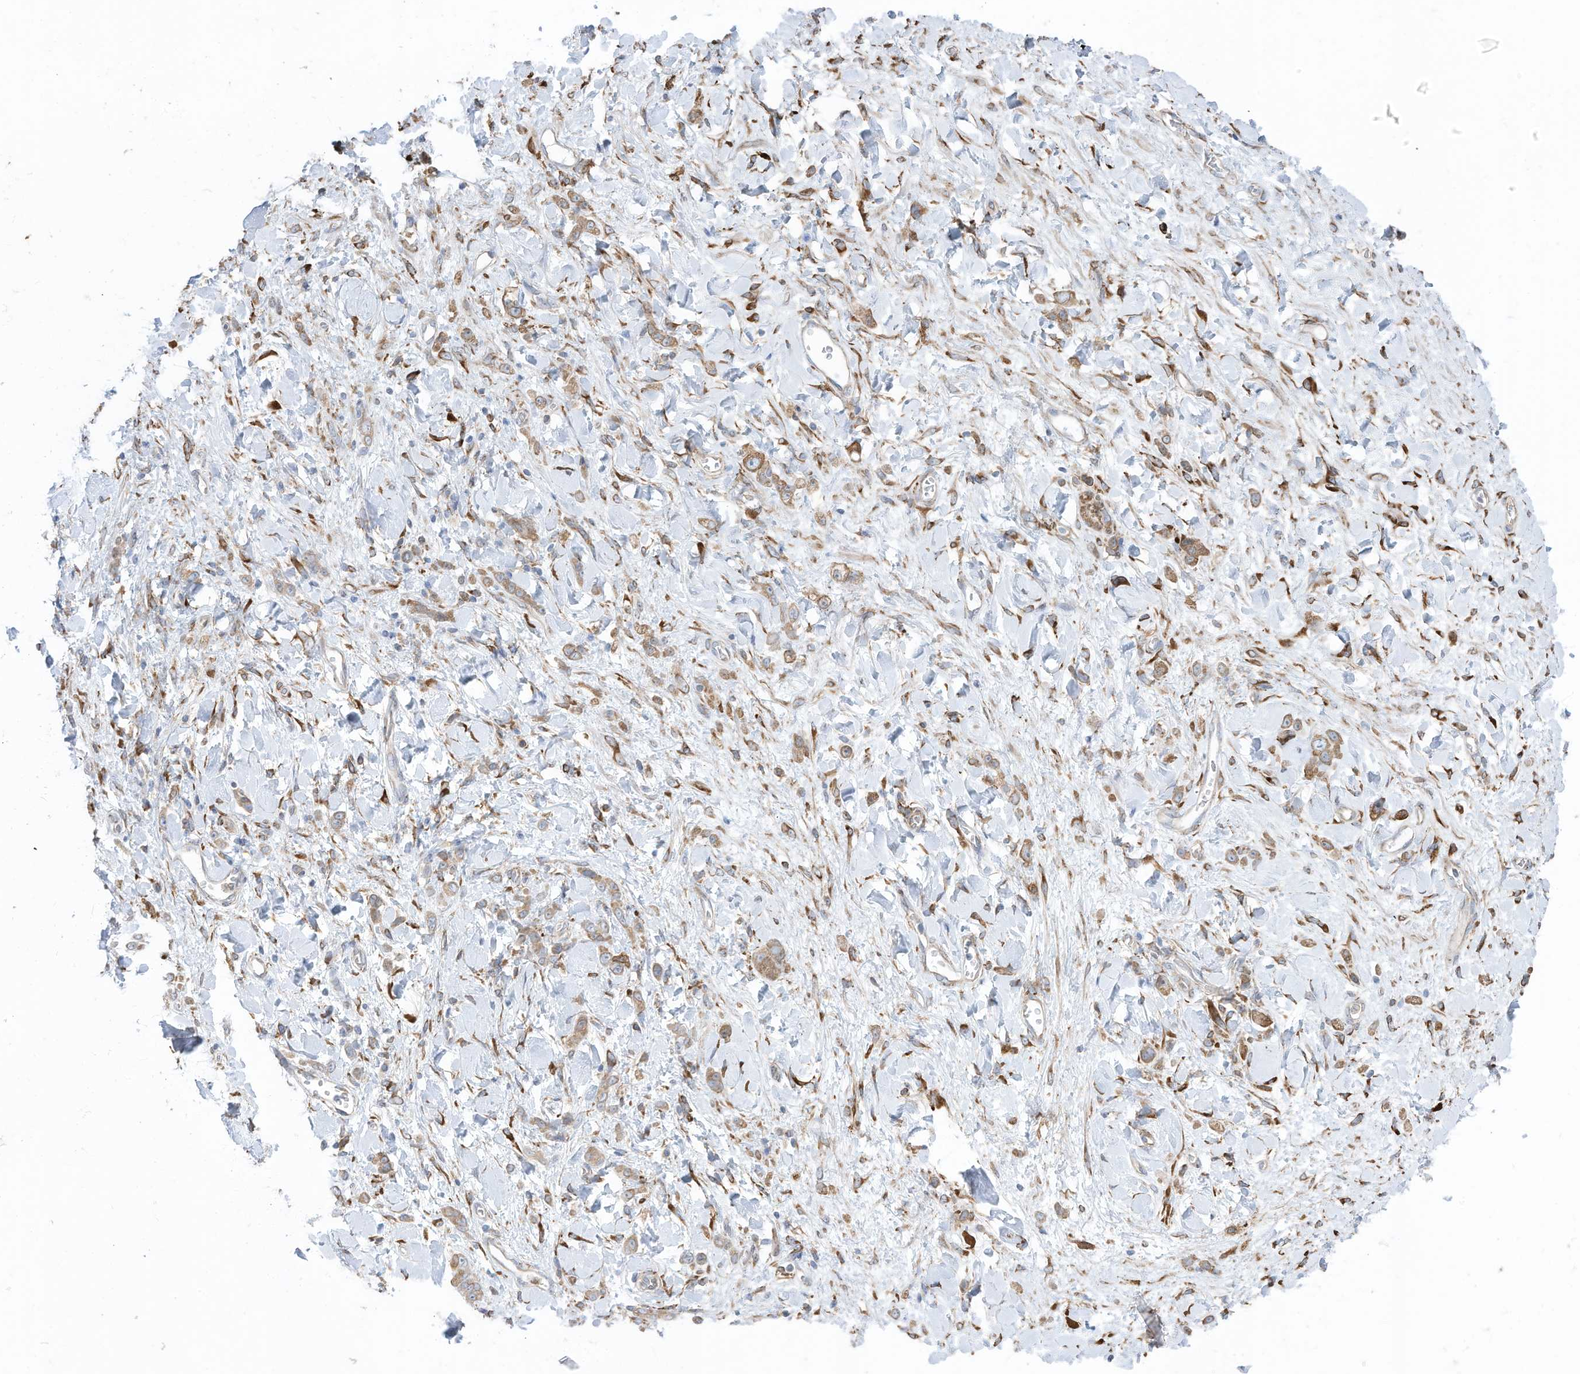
{"staining": {"intensity": "moderate", "quantity": ">75%", "location": "cytoplasmic/membranous"}, "tissue": "stomach cancer", "cell_type": "Tumor cells", "image_type": "cancer", "snomed": [{"axis": "morphology", "description": "Normal tissue, NOS"}, {"axis": "morphology", "description": "Adenocarcinoma, NOS"}, {"axis": "topography", "description": "Stomach"}], "caption": "There is medium levels of moderate cytoplasmic/membranous expression in tumor cells of stomach adenocarcinoma, as demonstrated by immunohistochemical staining (brown color).", "gene": "ZNF354C", "patient": {"sex": "male", "age": 82}}